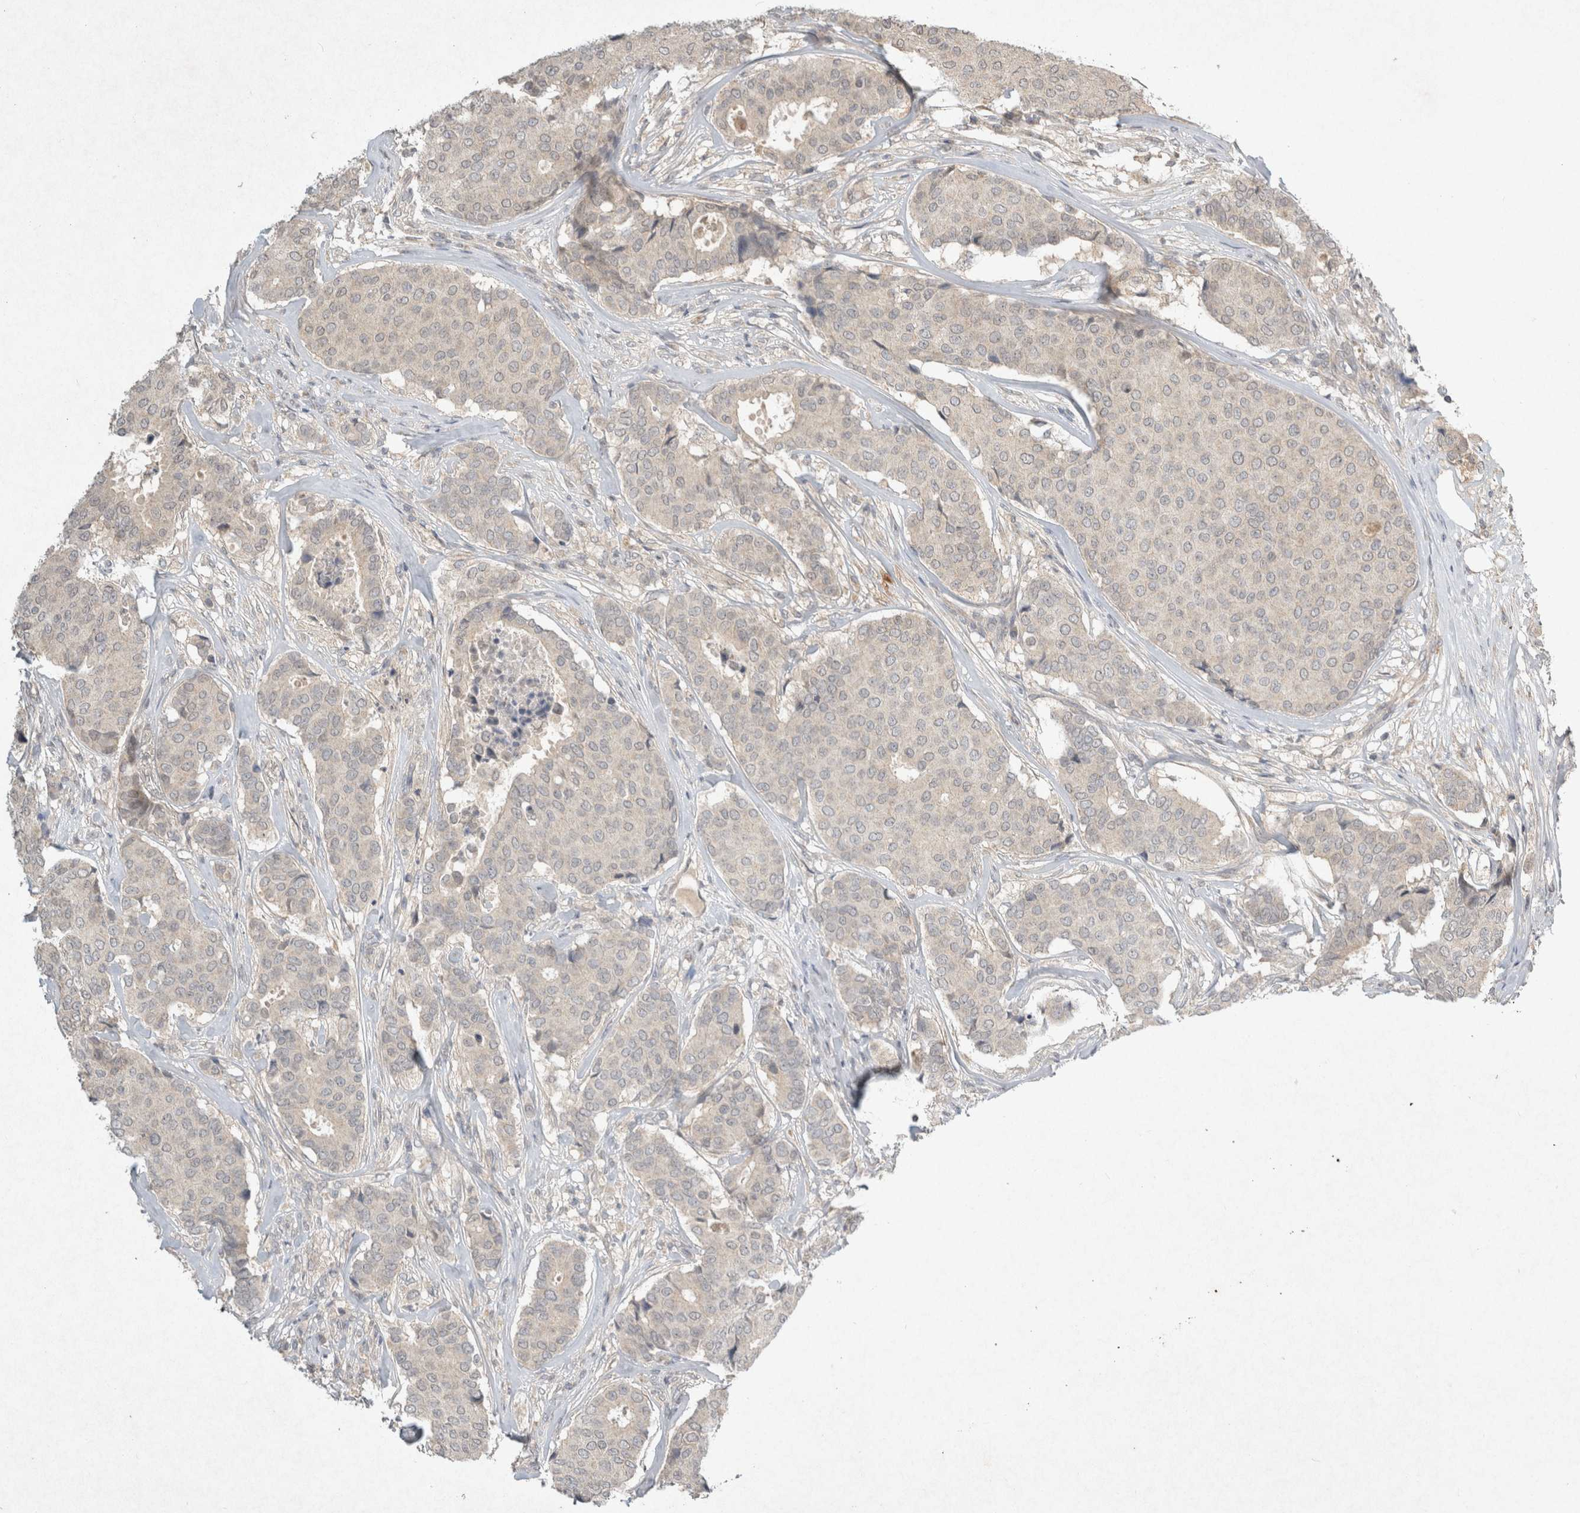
{"staining": {"intensity": "weak", "quantity": "<25%", "location": "cytoplasmic/membranous"}, "tissue": "breast cancer", "cell_type": "Tumor cells", "image_type": "cancer", "snomed": [{"axis": "morphology", "description": "Duct carcinoma"}, {"axis": "topography", "description": "Breast"}], "caption": "IHC micrograph of neoplastic tissue: intraductal carcinoma (breast) stained with DAB (3,3'-diaminobenzidine) demonstrates no significant protein staining in tumor cells.", "gene": "LOXL2", "patient": {"sex": "female", "age": 75}}